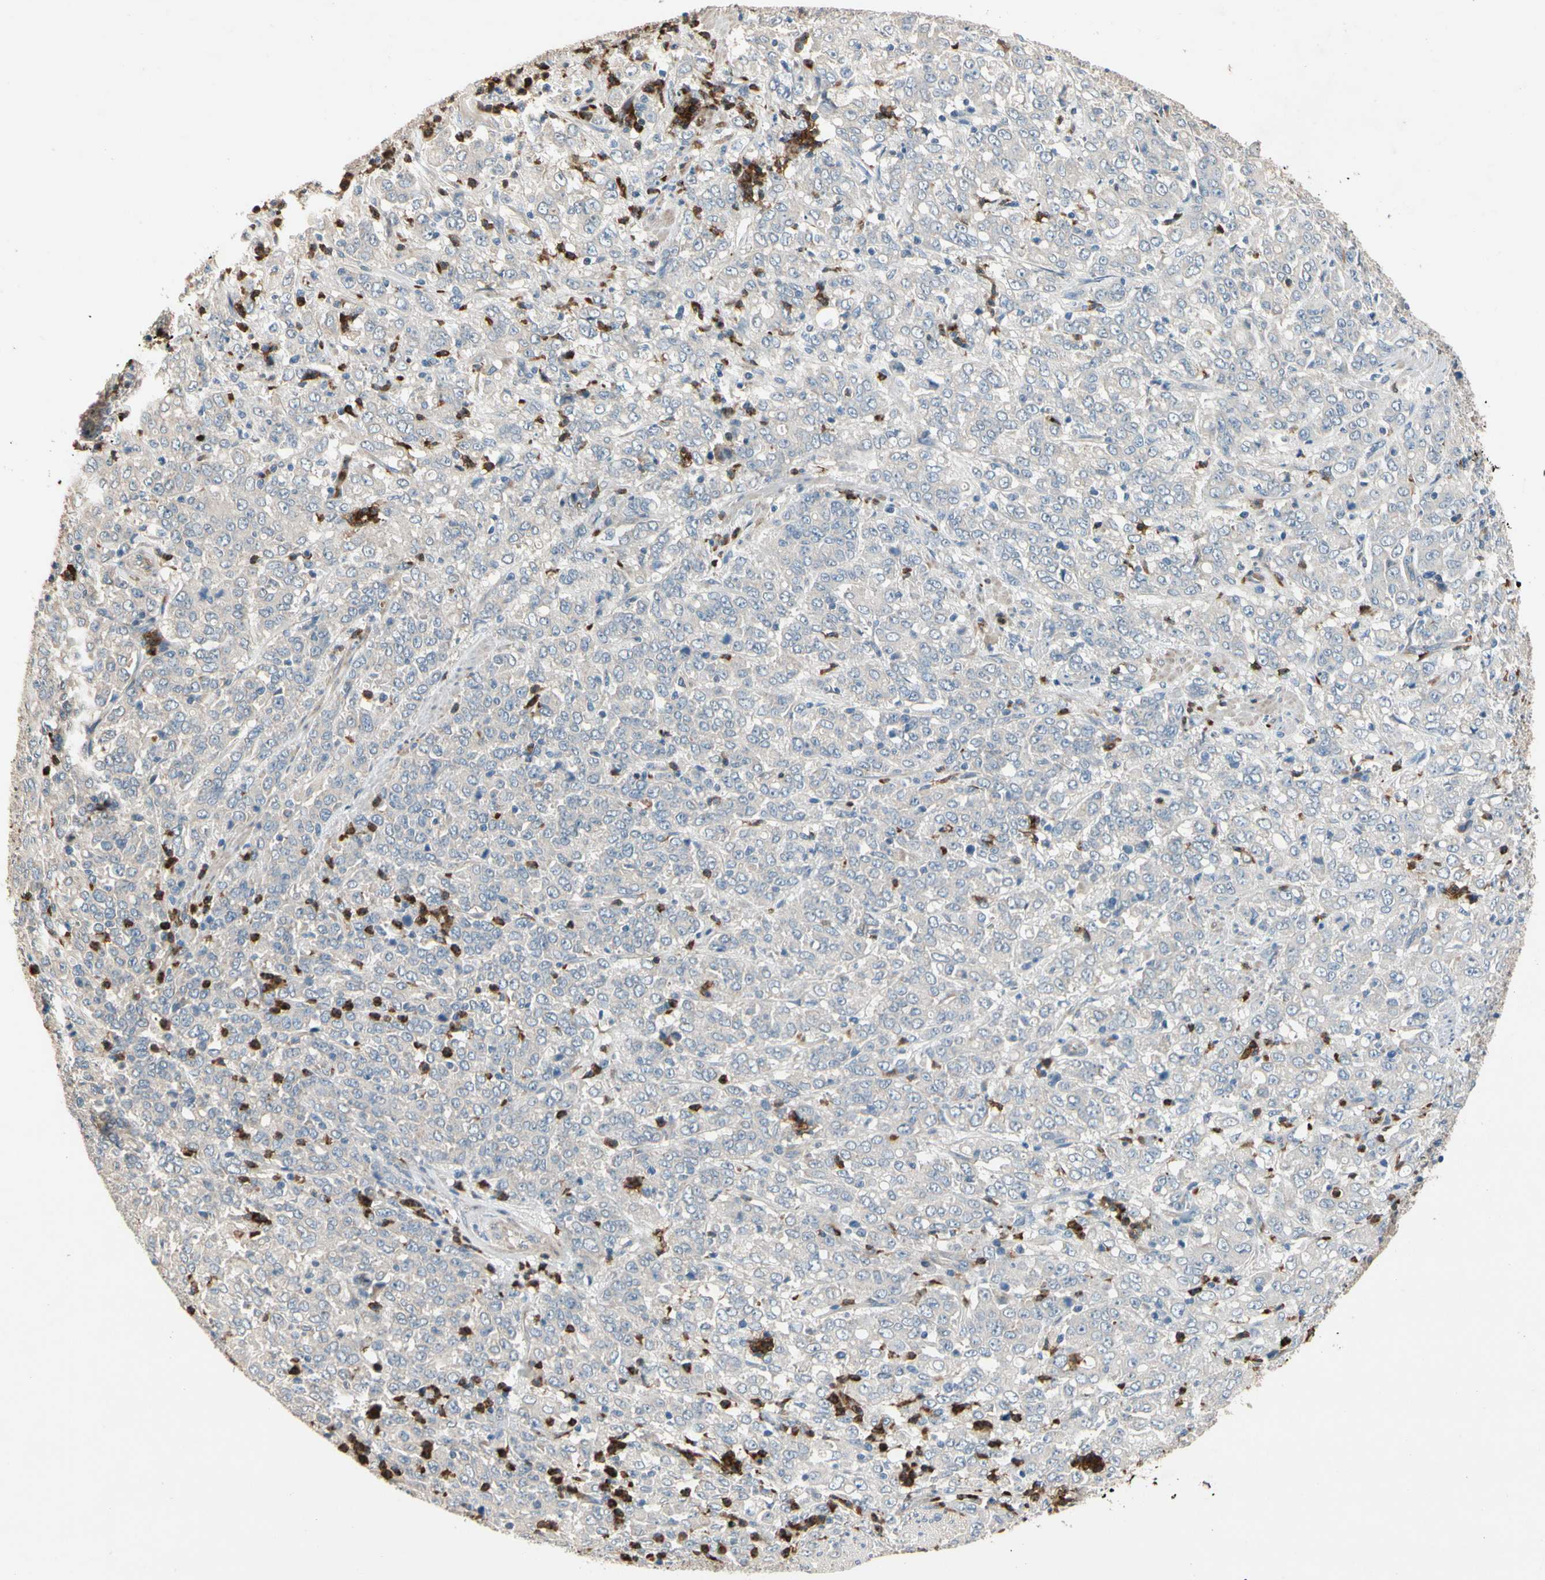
{"staining": {"intensity": "negative", "quantity": "none", "location": "none"}, "tissue": "stomach cancer", "cell_type": "Tumor cells", "image_type": "cancer", "snomed": [{"axis": "morphology", "description": "Adenocarcinoma, NOS"}, {"axis": "topography", "description": "Stomach, lower"}], "caption": "DAB (3,3'-diaminobenzidine) immunohistochemical staining of adenocarcinoma (stomach) reveals no significant expression in tumor cells.", "gene": "SIGLEC5", "patient": {"sex": "female", "age": 71}}